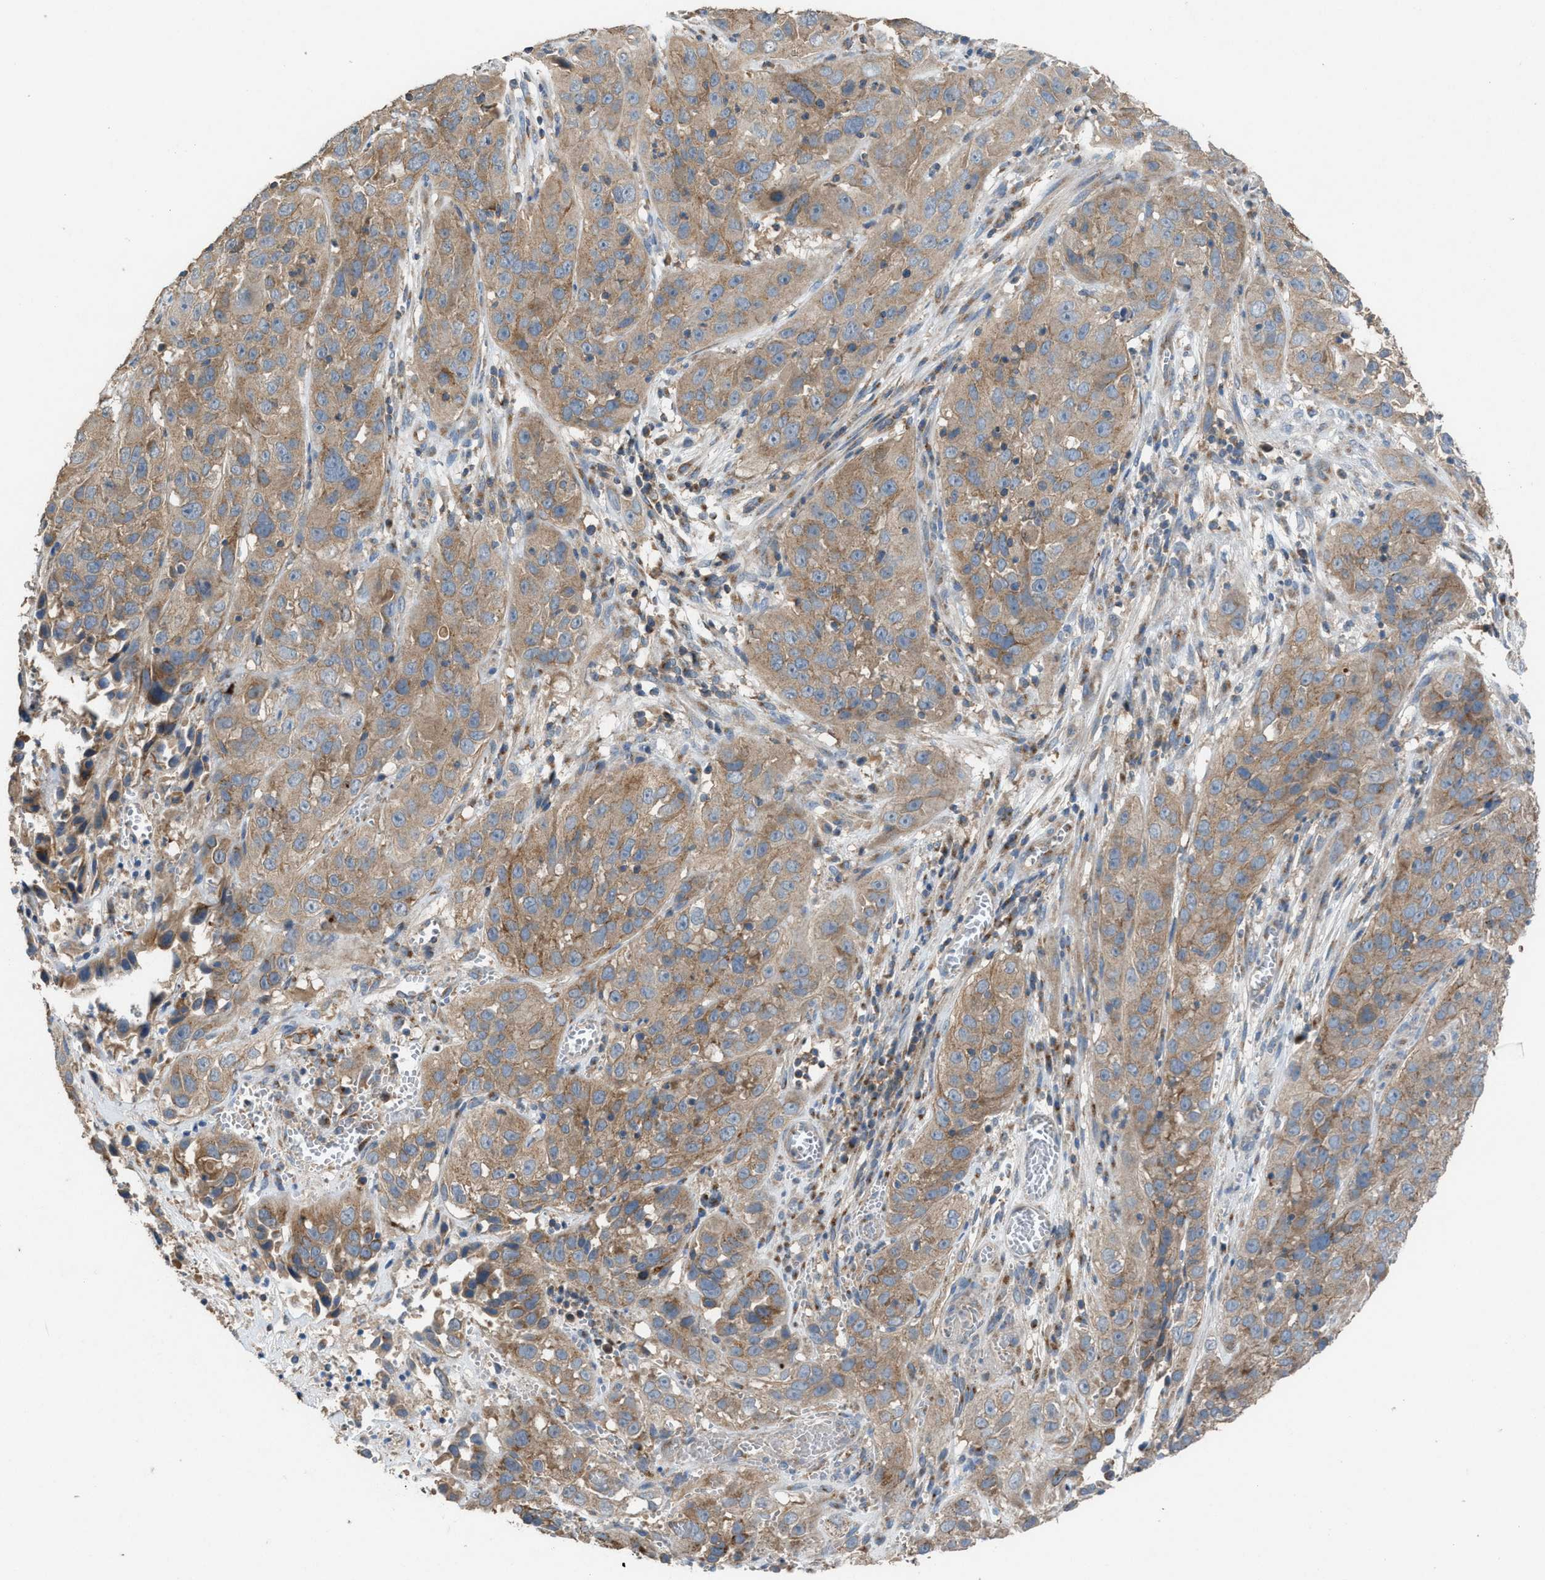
{"staining": {"intensity": "weak", "quantity": ">75%", "location": "cytoplasmic/membranous"}, "tissue": "cervical cancer", "cell_type": "Tumor cells", "image_type": "cancer", "snomed": [{"axis": "morphology", "description": "Squamous cell carcinoma, NOS"}, {"axis": "topography", "description": "Cervix"}], "caption": "DAB (3,3'-diaminobenzidine) immunohistochemical staining of cervical cancer (squamous cell carcinoma) demonstrates weak cytoplasmic/membranous protein expression in approximately >75% of tumor cells.", "gene": "TPK1", "patient": {"sex": "female", "age": 32}}